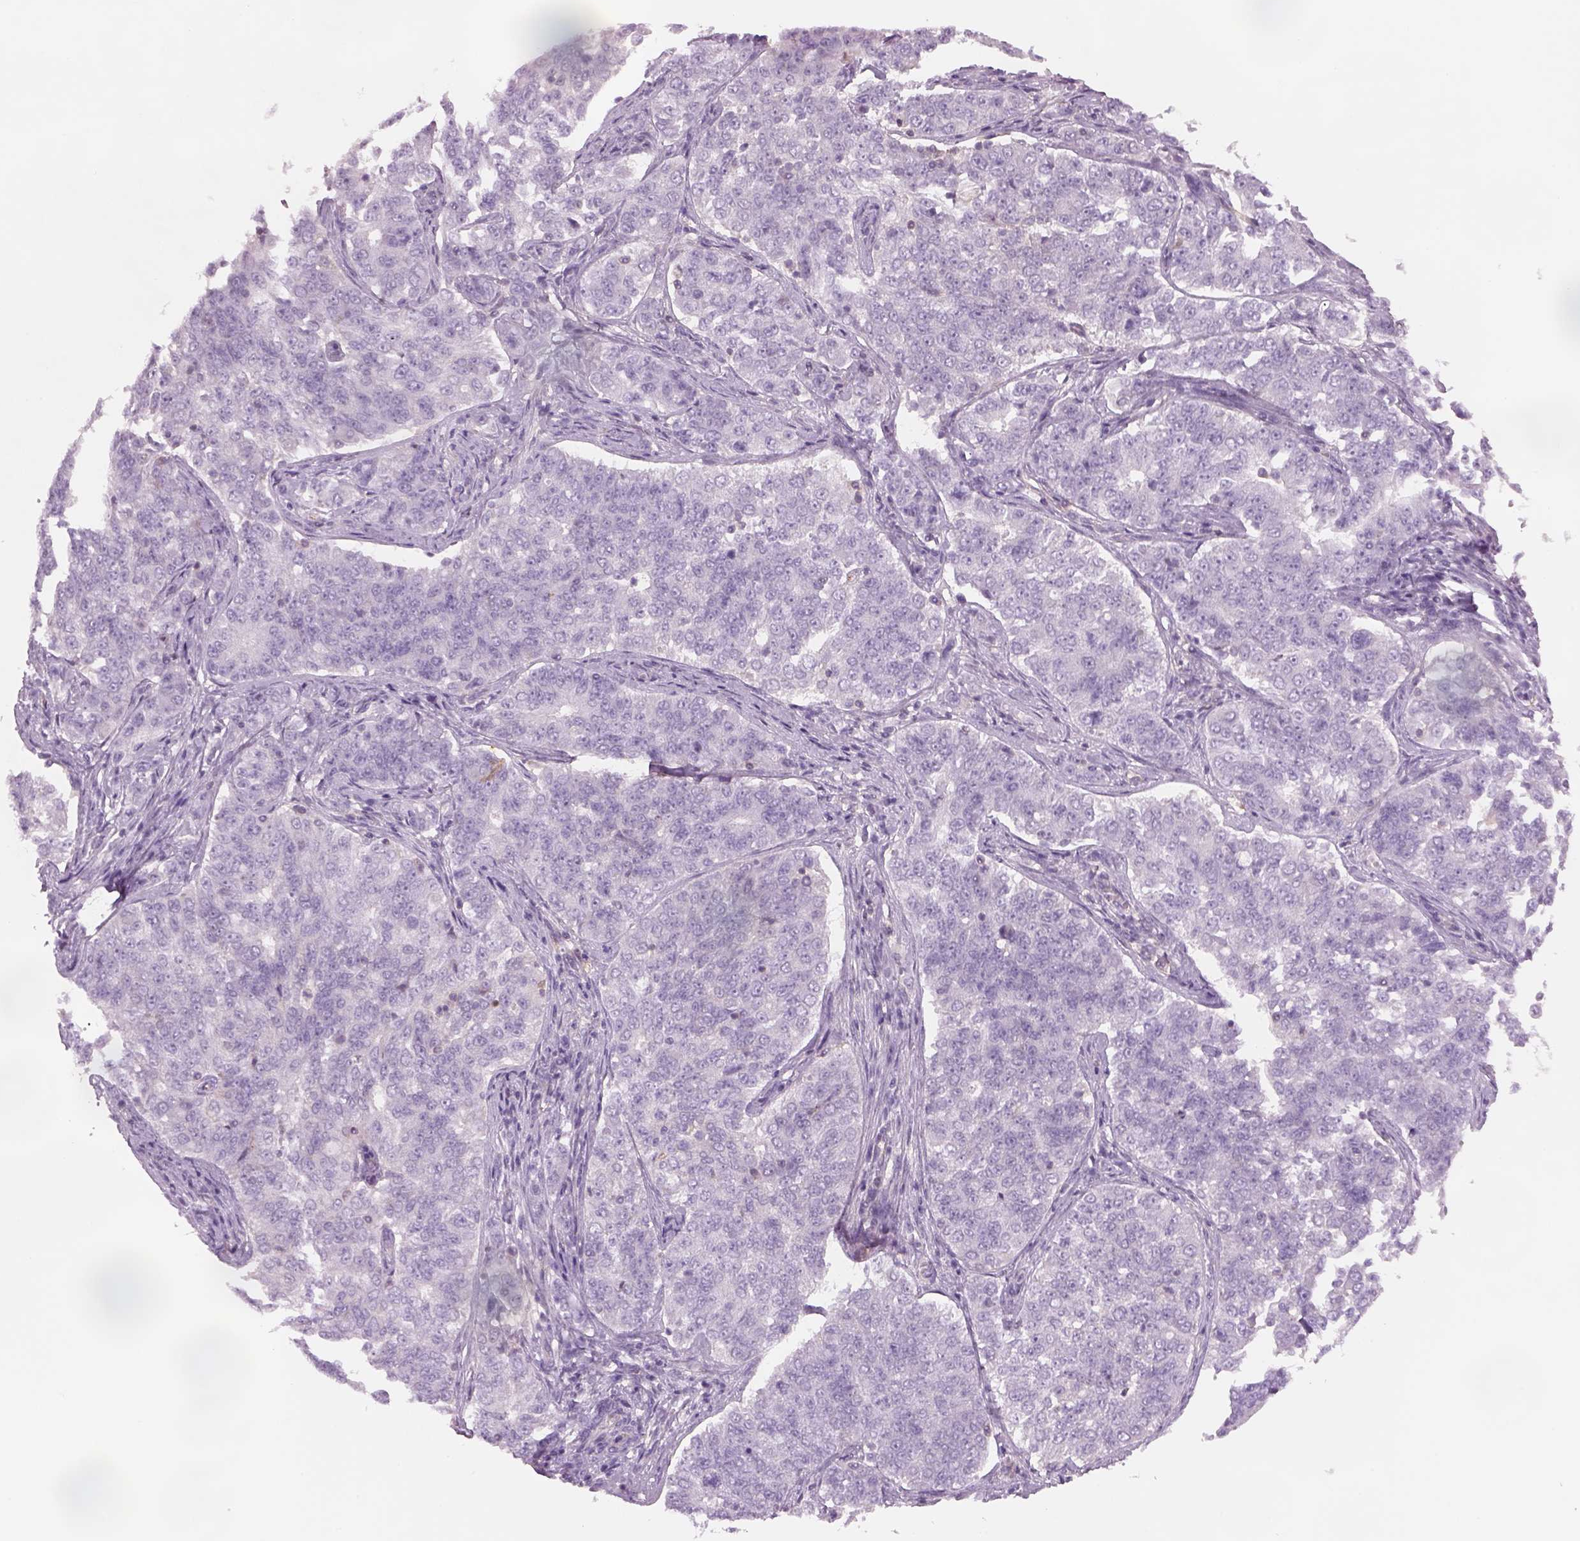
{"staining": {"intensity": "negative", "quantity": "none", "location": "none"}, "tissue": "endometrial cancer", "cell_type": "Tumor cells", "image_type": "cancer", "snomed": [{"axis": "morphology", "description": "Adenocarcinoma, NOS"}, {"axis": "topography", "description": "Endometrium"}], "caption": "The photomicrograph exhibits no staining of tumor cells in adenocarcinoma (endometrial).", "gene": "SLC1A7", "patient": {"sex": "female", "age": 43}}